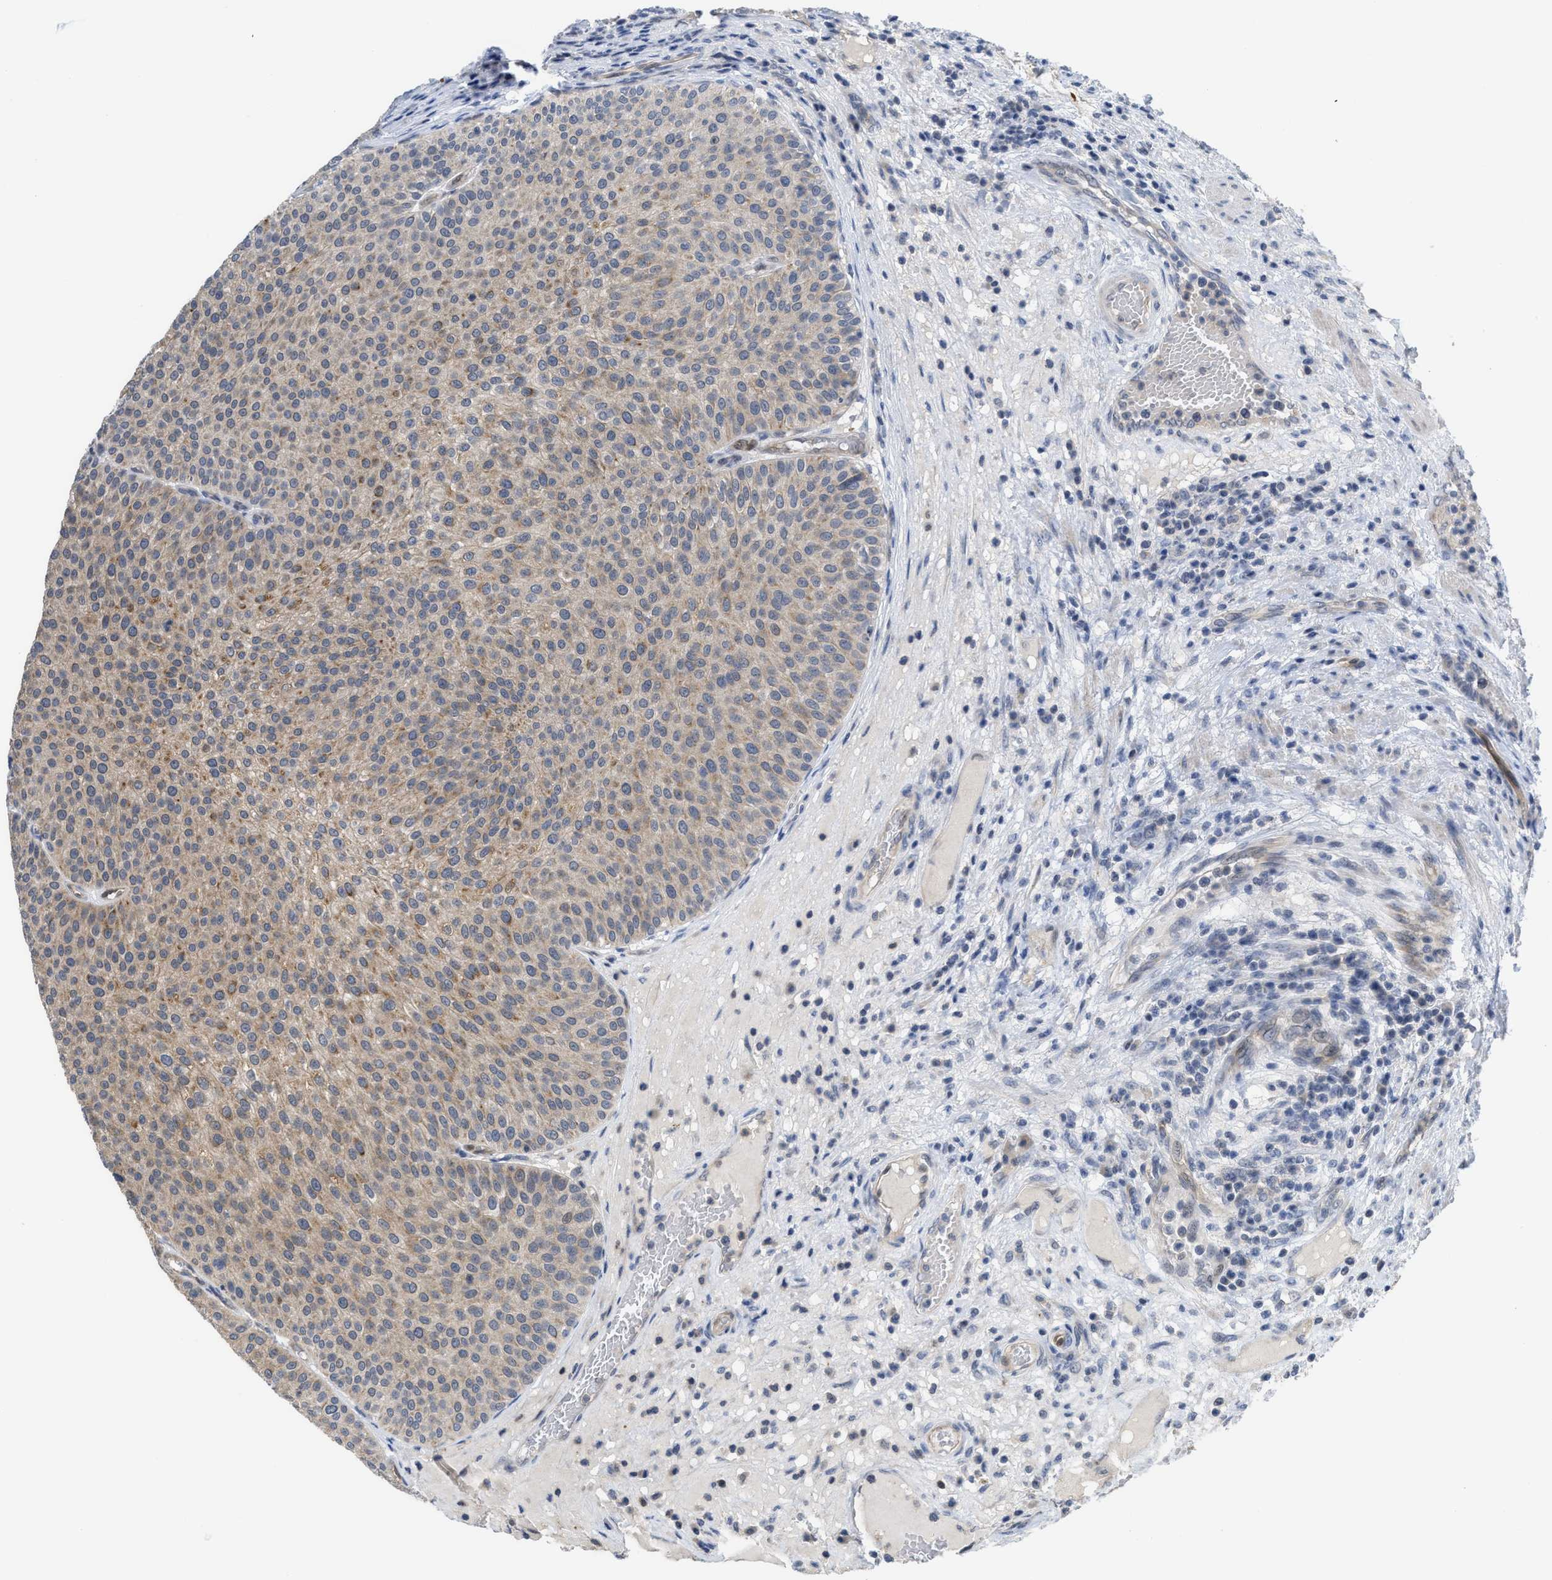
{"staining": {"intensity": "weak", "quantity": "25%-75%", "location": "cytoplasmic/membranous"}, "tissue": "urothelial cancer", "cell_type": "Tumor cells", "image_type": "cancer", "snomed": [{"axis": "morphology", "description": "Urothelial carcinoma, Low grade"}, {"axis": "topography", "description": "Smooth muscle"}, {"axis": "topography", "description": "Urinary bladder"}], "caption": "Urothelial cancer stained with DAB (3,3'-diaminobenzidine) immunohistochemistry (IHC) demonstrates low levels of weak cytoplasmic/membranous expression in about 25%-75% of tumor cells.", "gene": "LDAF1", "patient": {"sex": "male", "age": 60}}